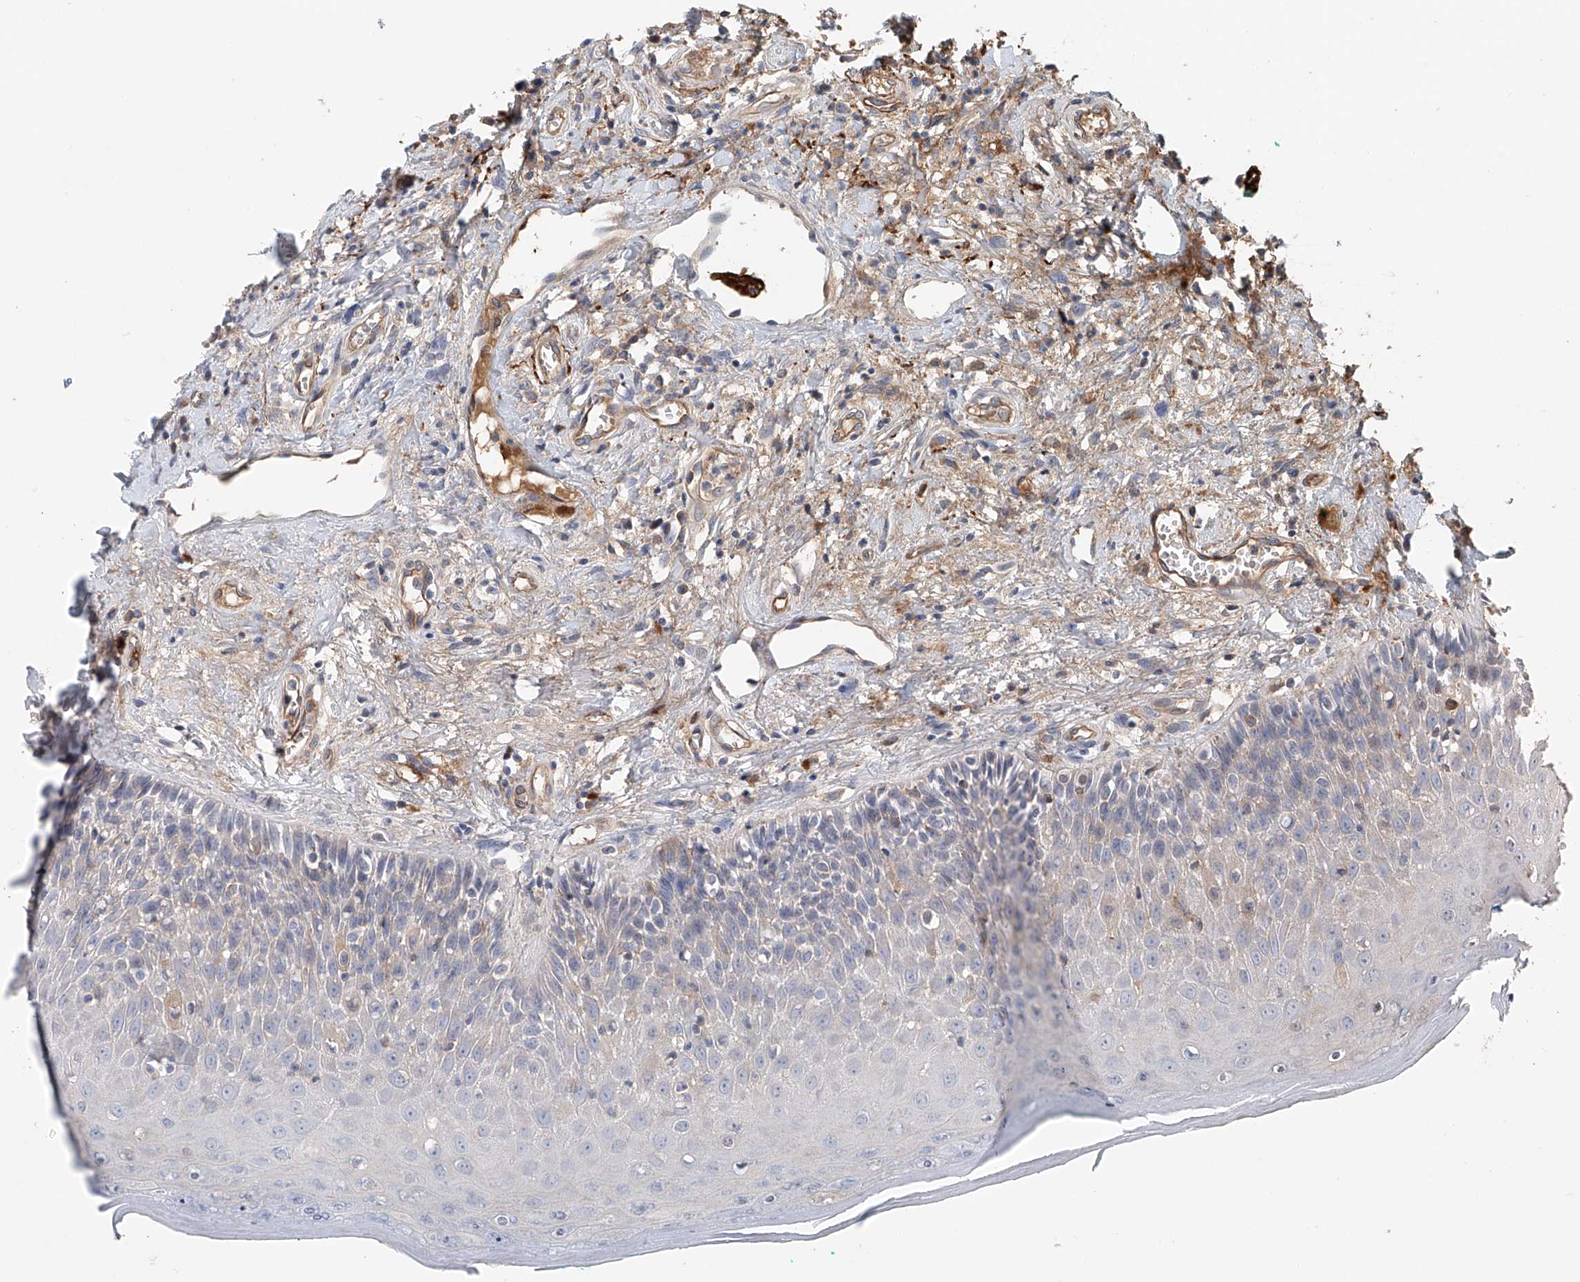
{"staining": {"intensity": "negative", "quantity": "none", "location": "none"}, "tissue": "oral mucosa", "cell_type": "Squamous epithelial cells", "image_type": "normal", "snomed": [{"axis": "morphology", "description": "Normal tissue, NOS"}, {"axis": "topography", "description": "Oral tissue"}], "caption": "High power microscopy histopathology image of an IHC histopathology image of benign oral mucosa, revealing no significant staining in squamous epithelial cells.", "gene": "FRYL", "patient": {"sex": "female", "age": 70}}